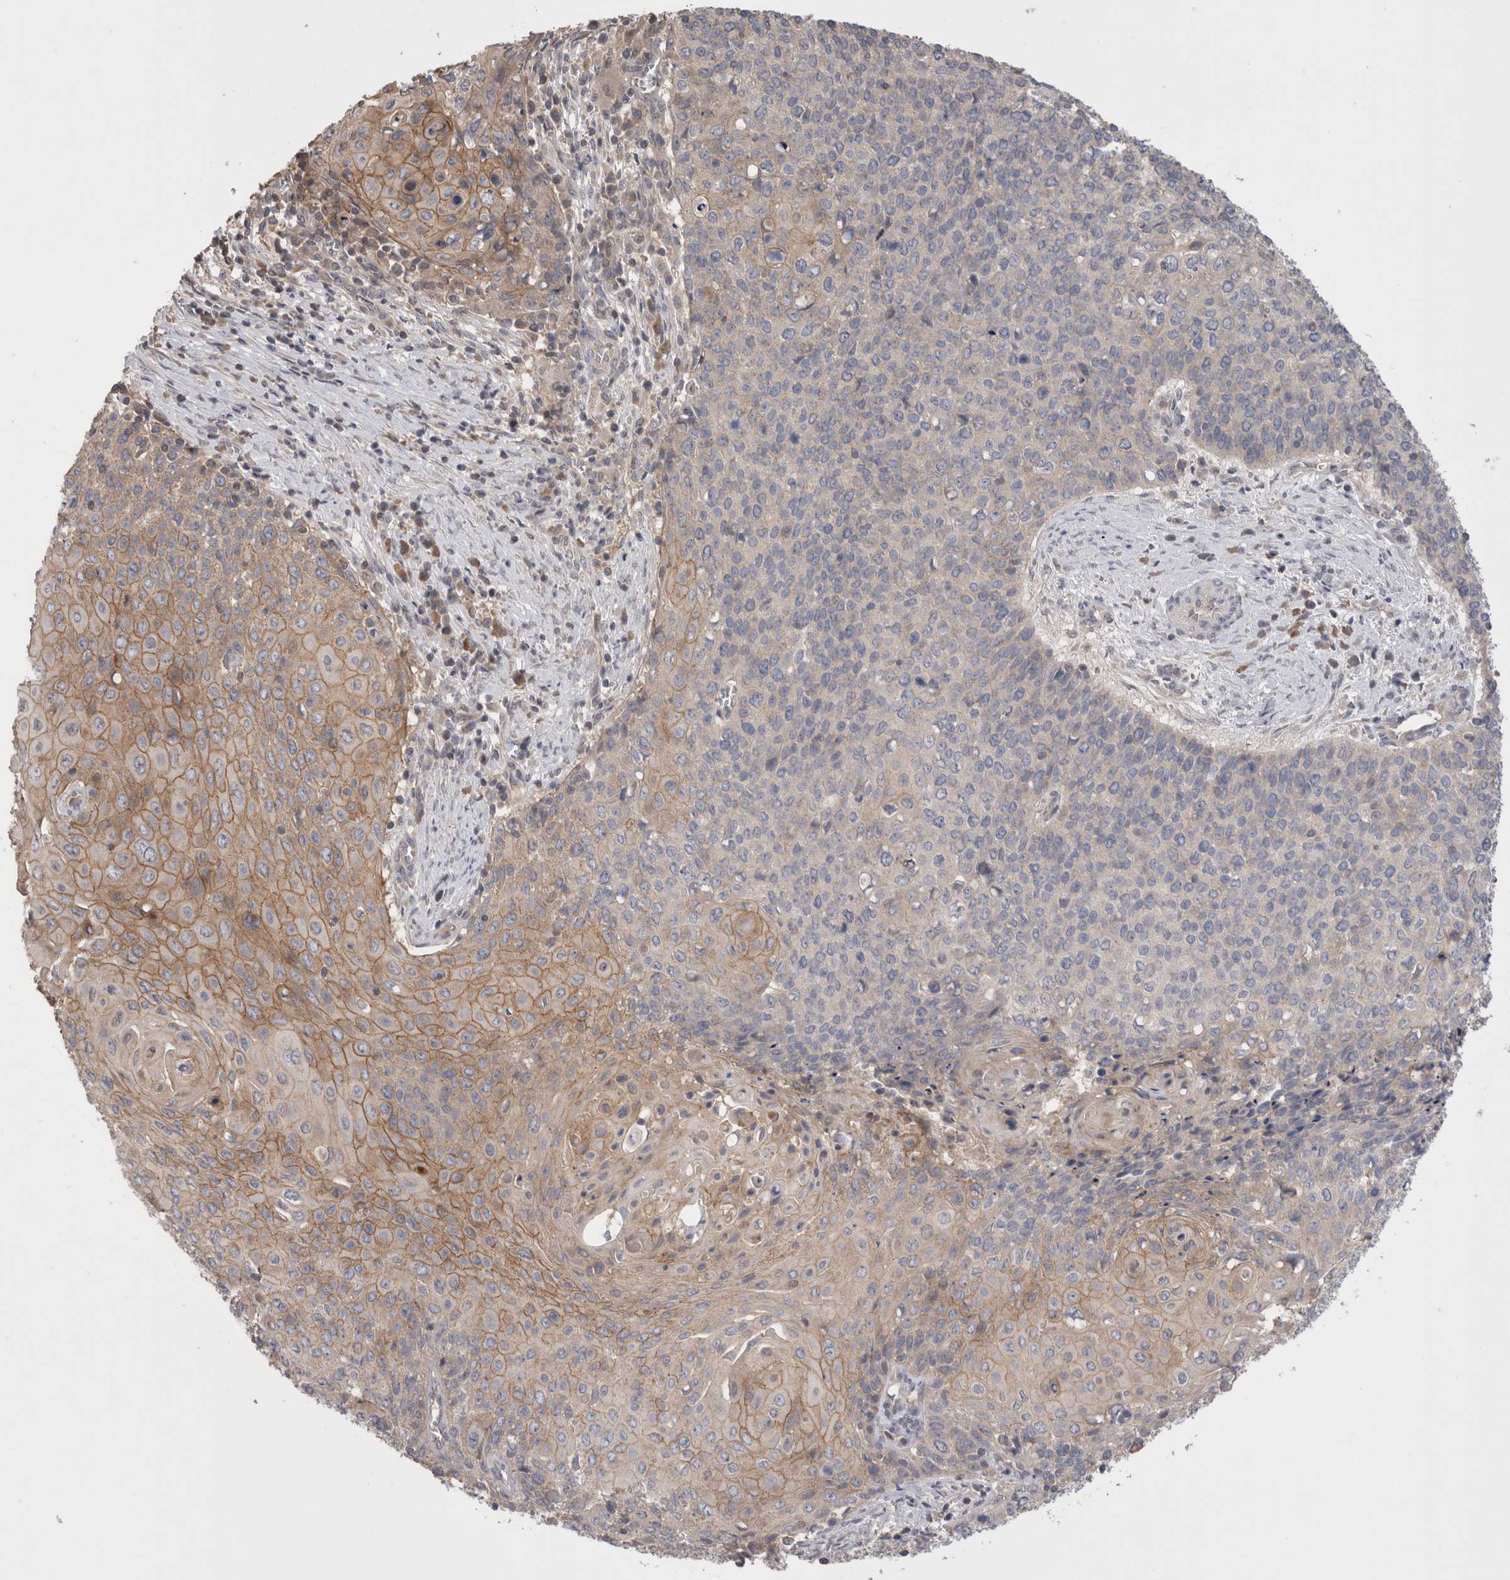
{"staining": {"intensity": "moderate", "quantity": "<25%", "location": "cytoplasmic/membranous"}, "tissue": "cervical cancer", "cell_type": "Tumor cells", "image_type": "cancer", "snomed": [{"axis": "morphology", "description": "Squamous cell carcinoma, NOS"}, {"axis": "topography", "description": "Cervix"}], "caption": "Immunohistochemistry image of squamous cell carcinoma (cervical) stained for a protein (brown), which shows low levels of moderate cytoplasmic/membranous positivity in about <25% of tumor cells.", "gene": "OTOR", "patient": {"sex": "female", "age": 39}}